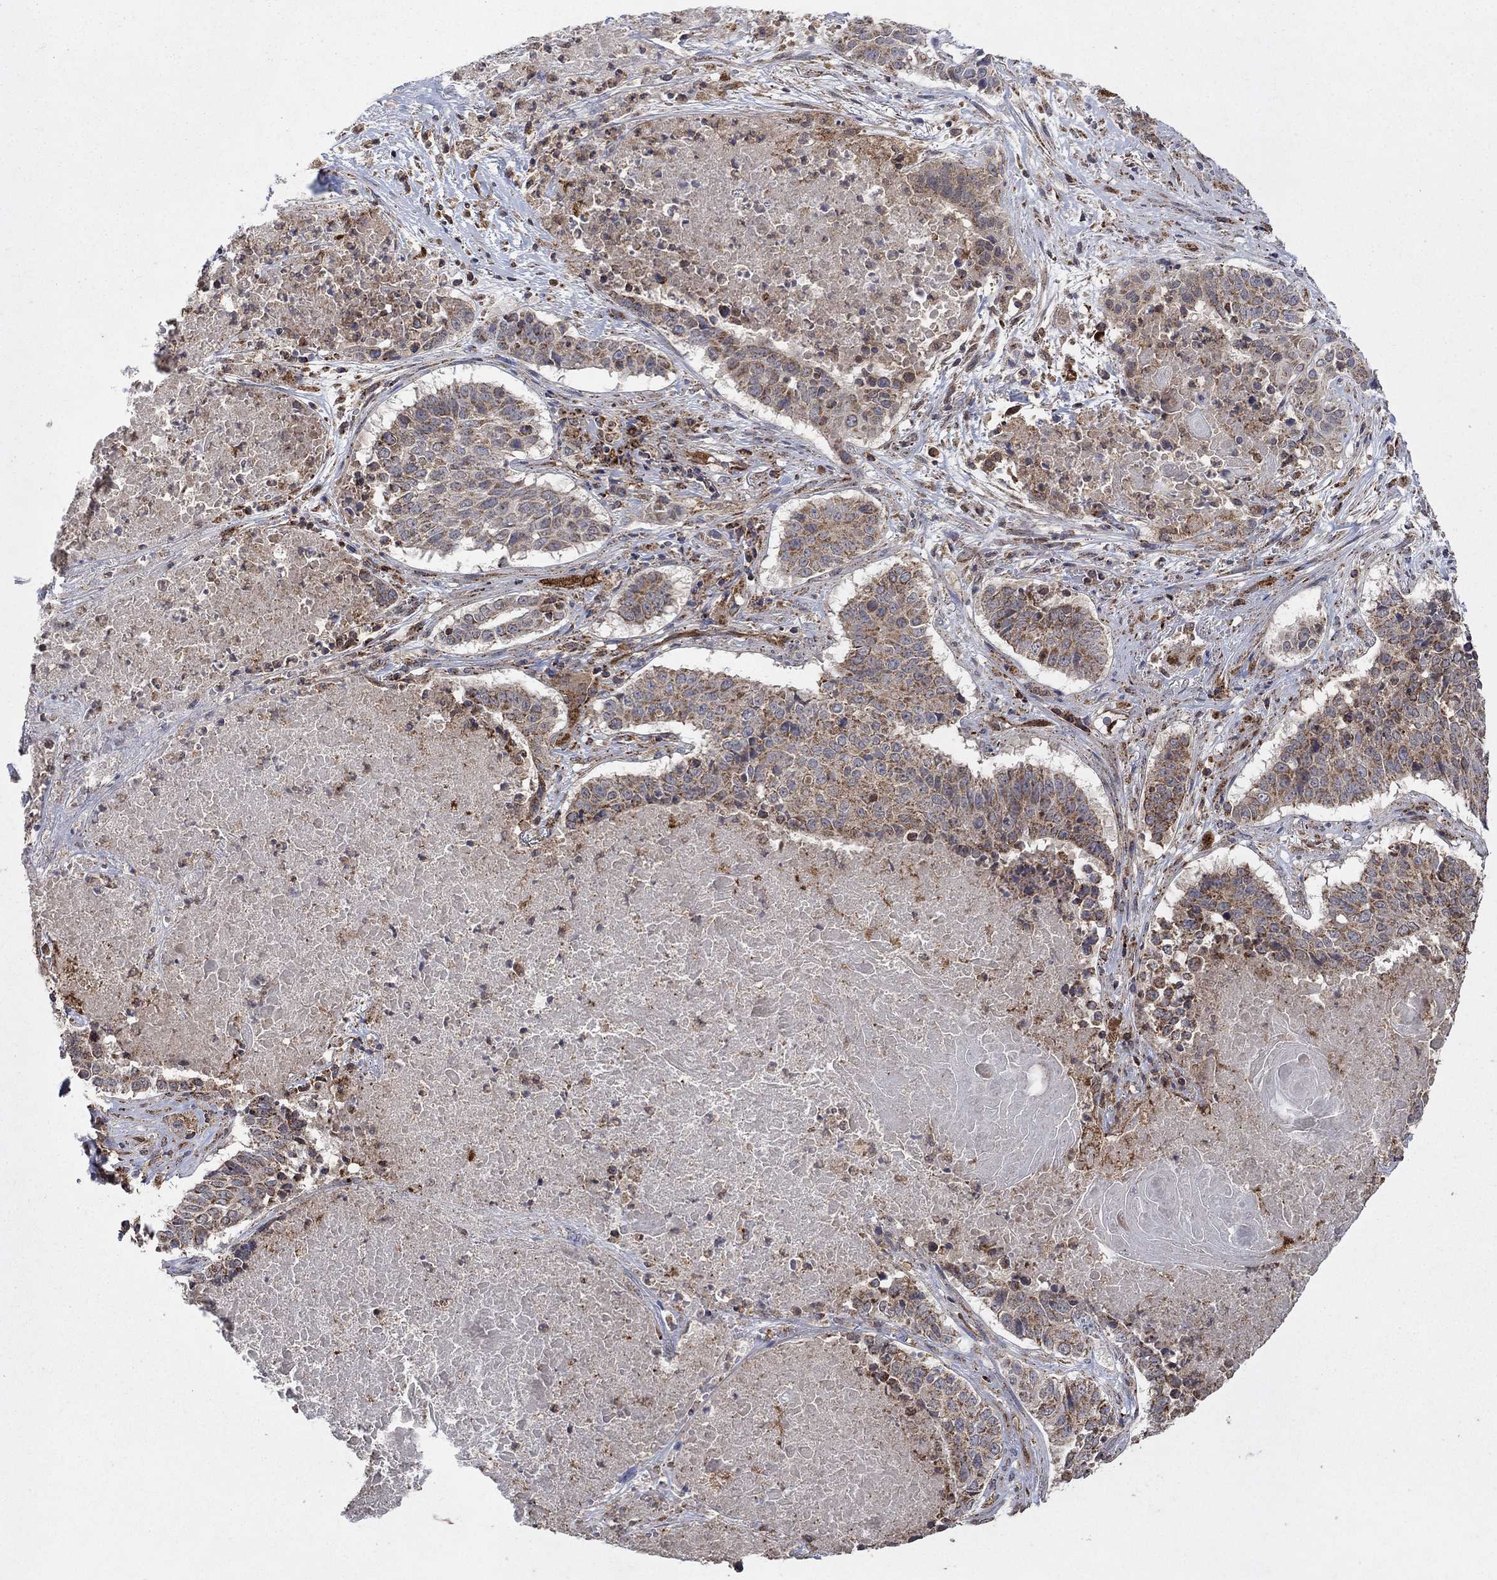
{"staining": {"intensity": "moderate", "quantity": "25%-75%", "location": "cytoplasmic/membranous"}, "tissue": "lung cancer", "cell_type": "Tumor cells", "image_type": "cancer", "snomed": [{"axis": "morphology", "description": "Squamous cell carcinoma, NOS"}, {"axis": "topography", "description": "Lung"}], "caption": "About 25%-75% of tumor cells in human squamous cell carcinoma (lung) display moderate cytoplasmic/membranous protein staining as visualized by brown immunohistochemical staining.", "gene": "DPH1", "patient": {"sex": "male", "age": 64}}